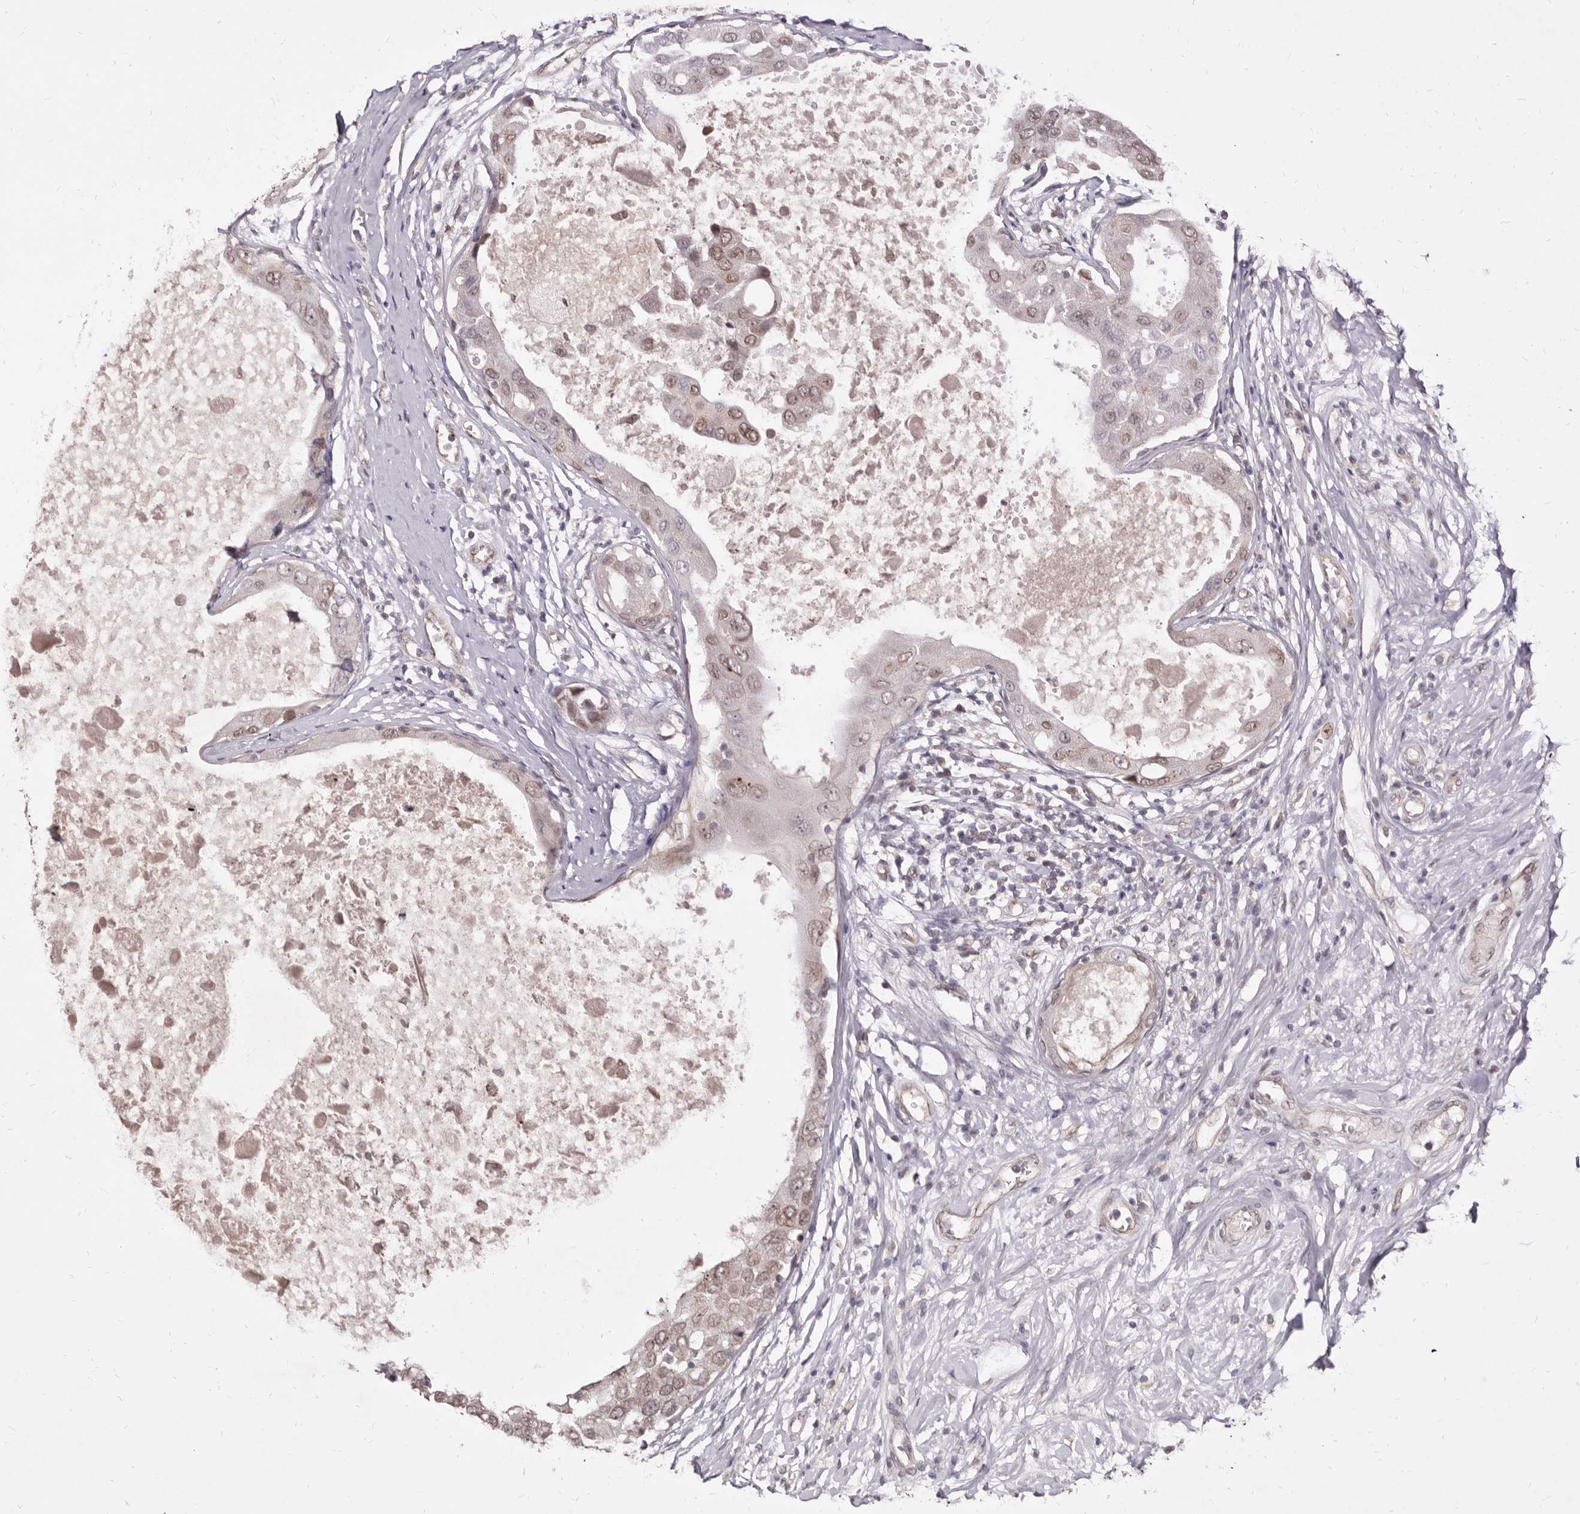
{"staining": {"intensity": "moderate", "quantity": "25%-75%", "location": "nuclear"}, "tissue": "breast cancer", "cell_type": "Tumor cells", "image_type": "cancer", "snomed": [{"axis": "morphology", "description": "Duct carcinoma"}, {"axis": "topography", "description": "Breast"}], "caption": "Immunohistochemistry image of neoplastic tissue: human infiltrating ductal carcinoma (breast) stained using immunohistochemistry (IHC) reveals medium levels of moderate protein expression localized specifically in the nuclear of tumor cells, appearing as a nuclear brown color.", "gene": "LCORL", "patient": {"sex": "female", "age": 27}}